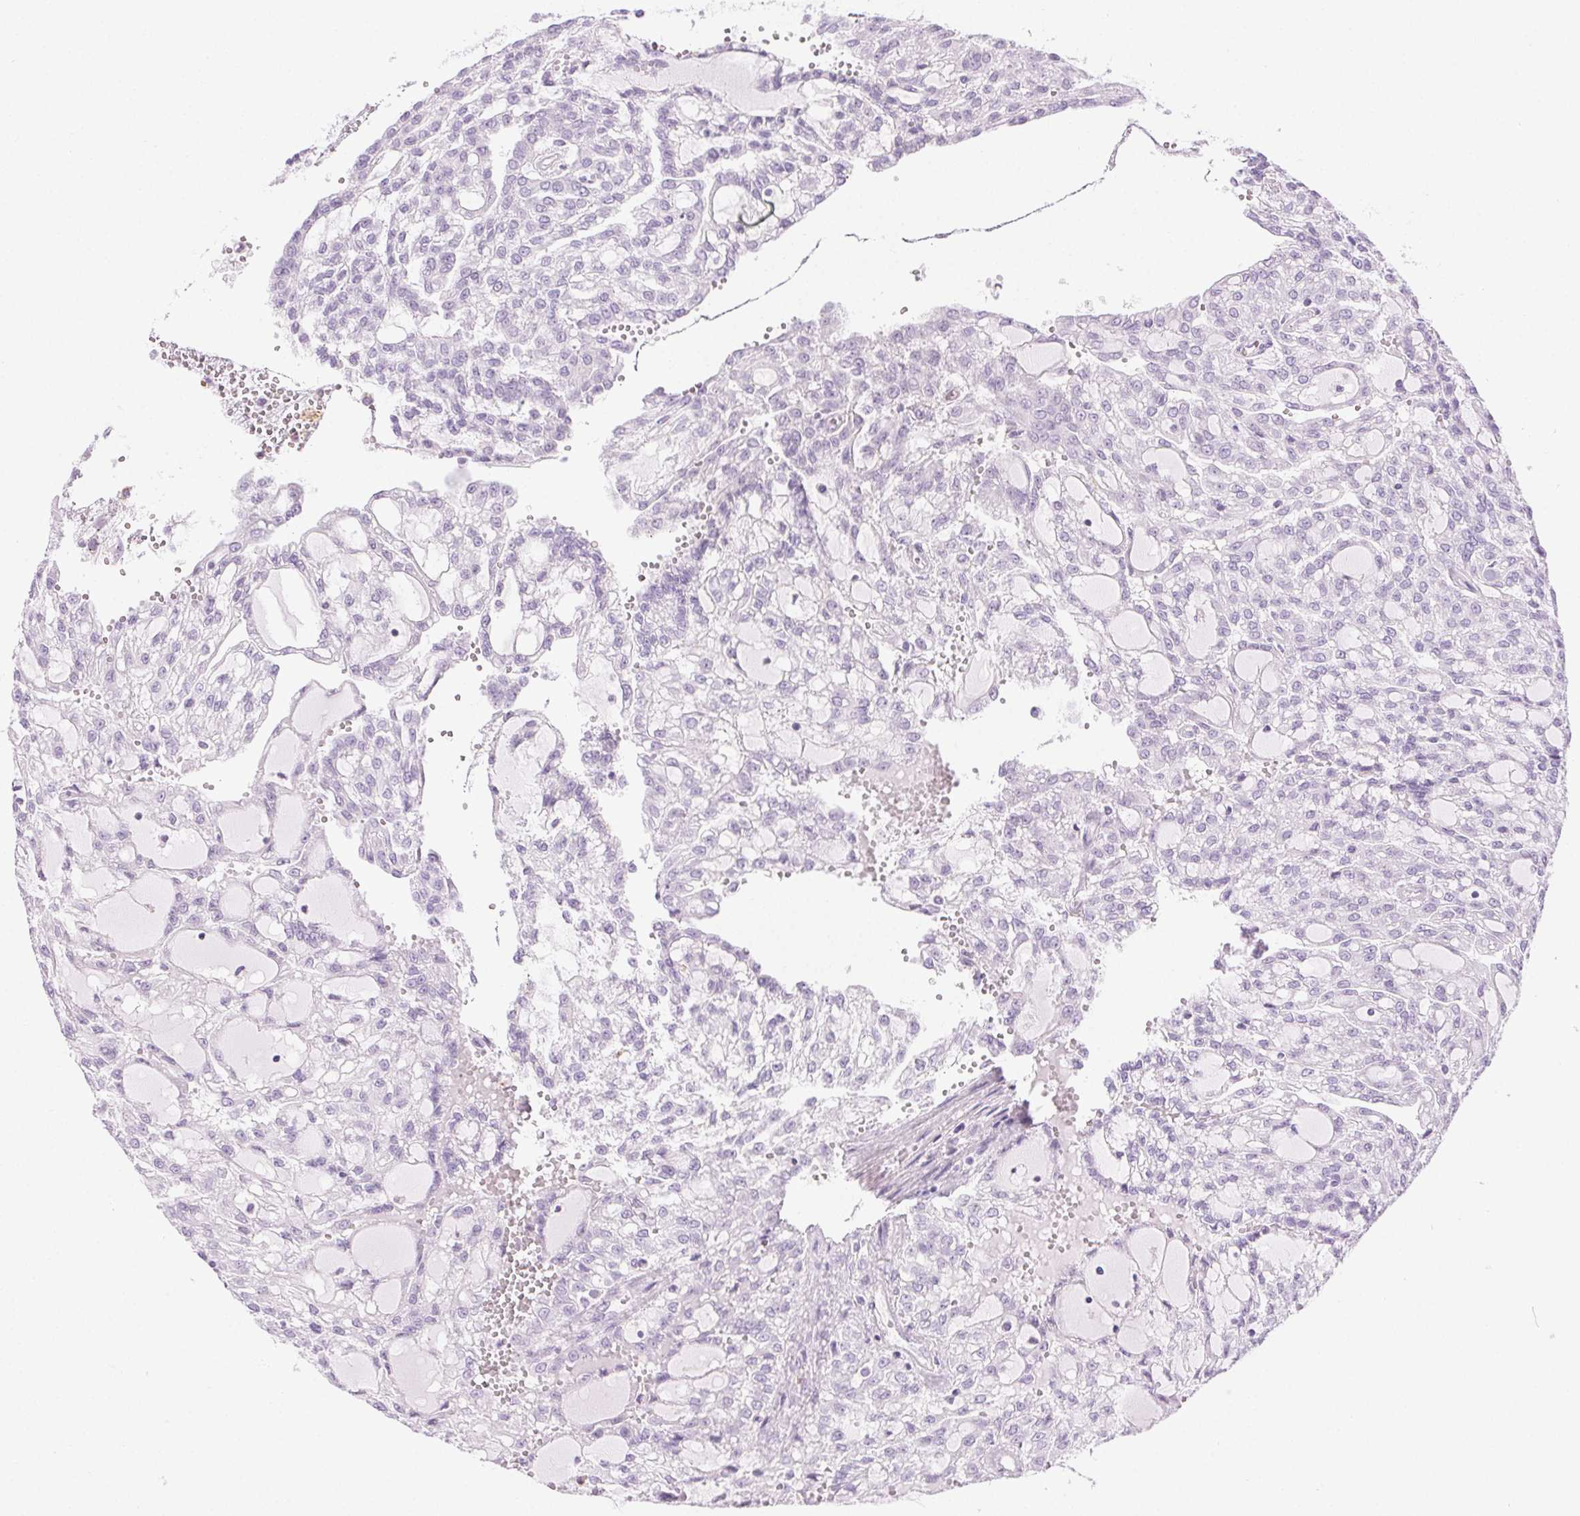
{"staining": {"intensity": "negative", "quantity": "none", "location": "none"}, "tissue": "renal cancer", "cell_type": "Tumor cells", "image_type": "cancer", "snomed": [{"axis": "morphology", "description": "Adenocarcinoma, NOS"}, {"axis": "topography", "description": "Kidney"}], "caption": "There is no significant positivity in tumor cells of adenocarcinoma (renal).", "gene": "TMEM45A", "patient": {"sex": "male", "age": 63}}